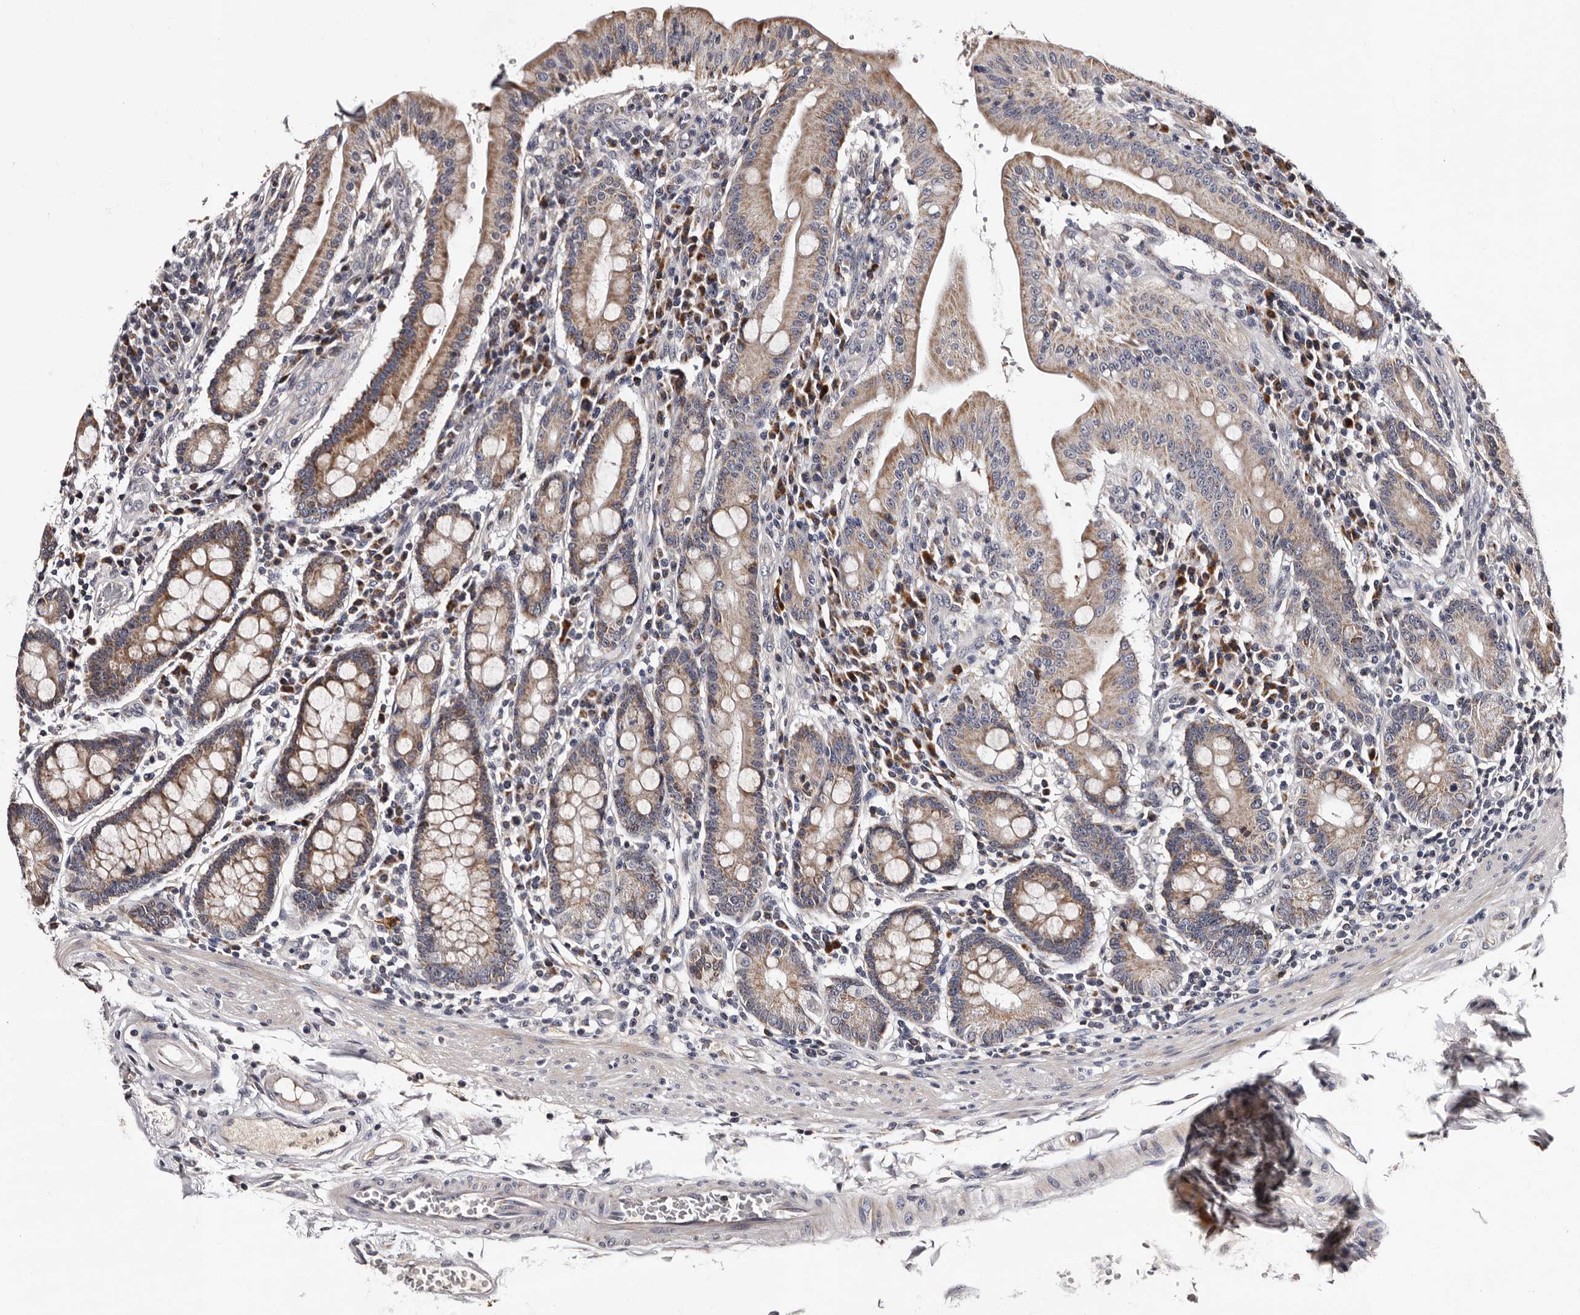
{"staining": {"intensity": "moderate", "quantity": ">75%", "location": "cytoplasmic/membranous"}, "tissue": "duodenum", "cell_type": "Glandular cells", "image_type": "normal", "snomed": [{"axis": "morphology", "description": "Normal tissue, NOS"}, {"axis": "morphology", "description": "Adenocarcinoma, NOS"}, {"axis": "topography", "description": "Pancreas"}, {"axis": "topography", "description": "Duodenum"}], "caption": "Moderate cytoplasmic/membranous staining is appreciated in approximately >75% of glandular cells in unremarkable duodenum.", "gene": "TAF4B", "patient": {"sex": "male", "age": 50}}